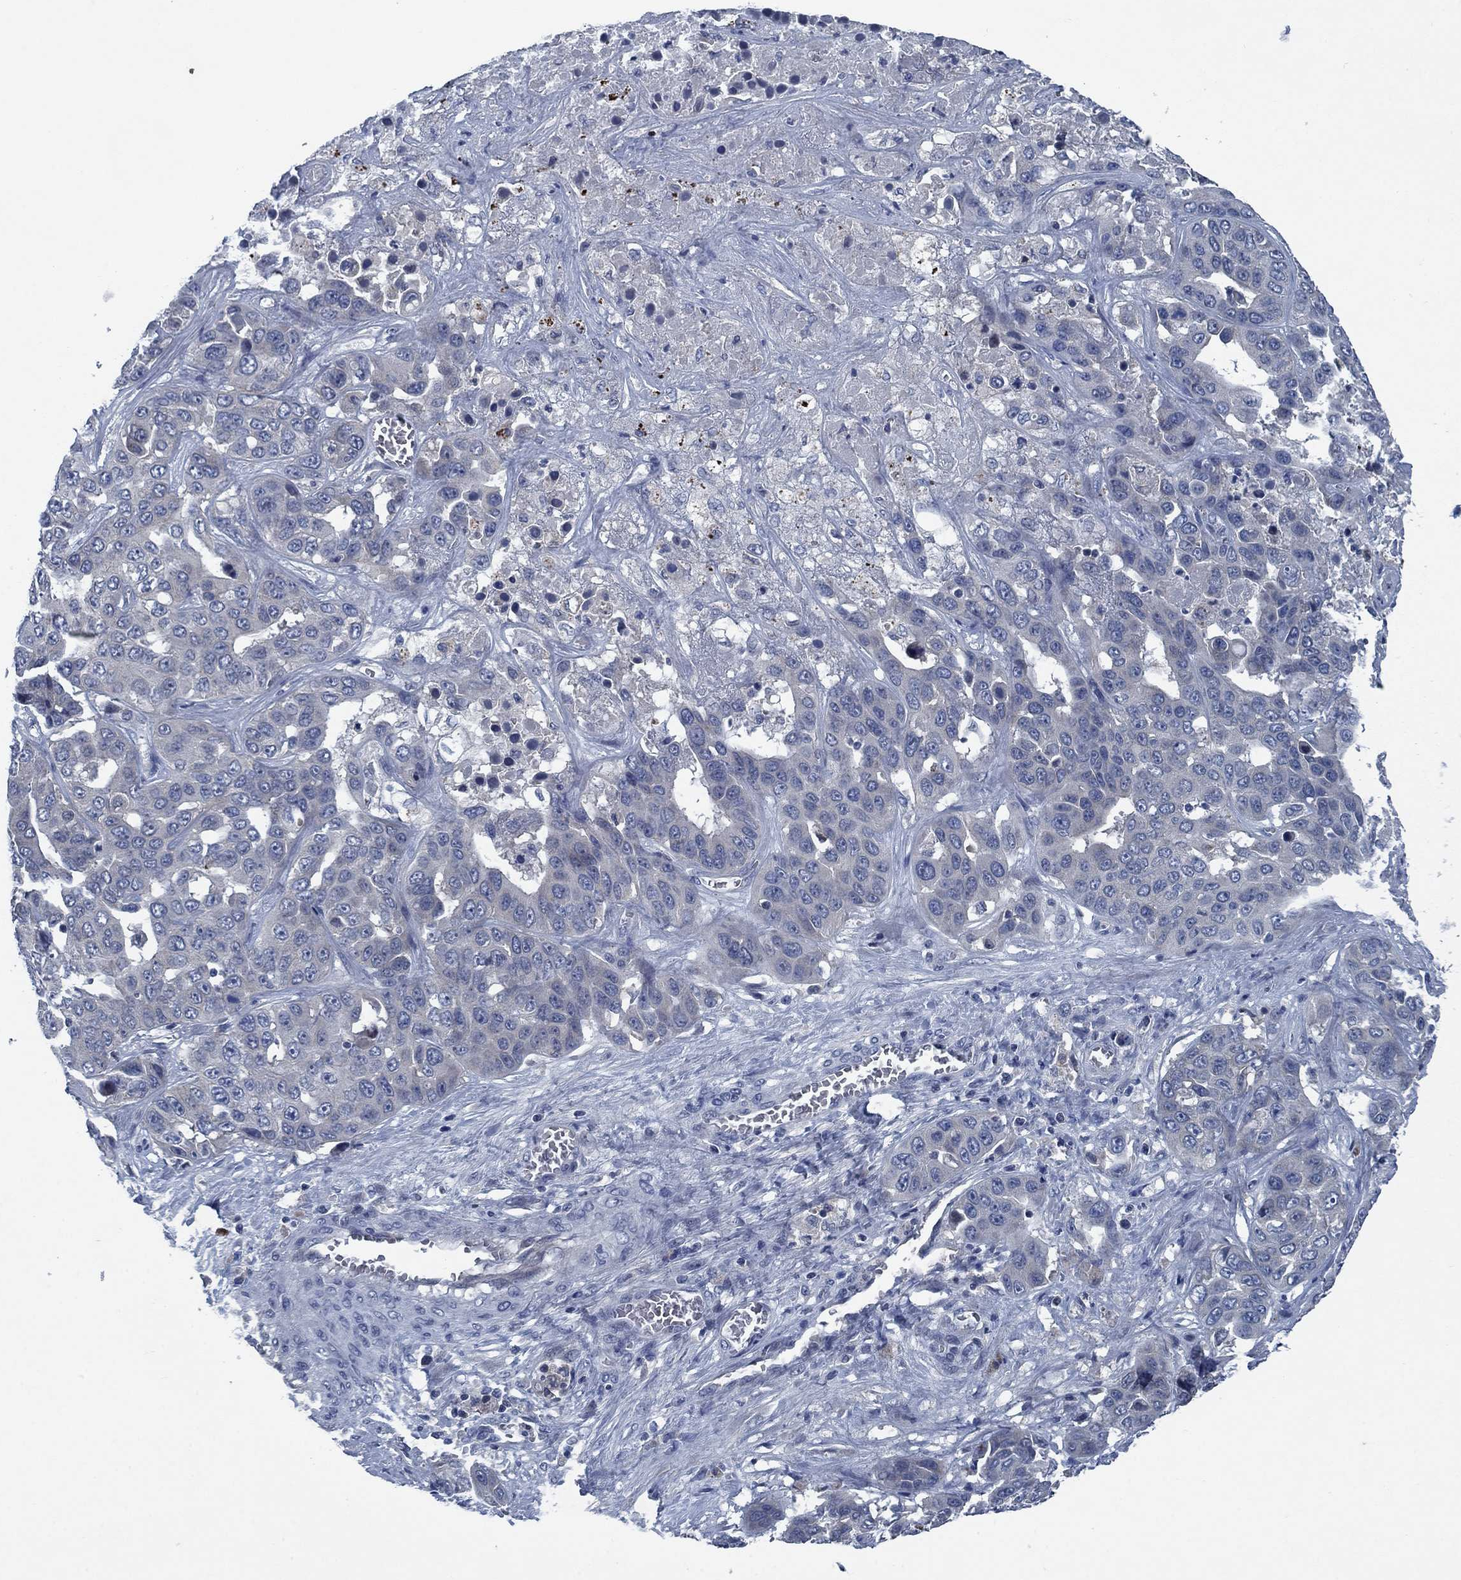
{"staining": {"intensity": "negative", "quantity": "none", "location": "none"}, "tissue": "liver cancer", "cell_type": "Tumor cells", "image_type": "cancer", "snomed": [{"axis": "morphology", "description": "Cholangiocarcinoma"}, {"axis": "topography", "description": "Liver"}], "caption": "The histopathology image demonstrates no significant staining in tumor cells of liver cholangiocarcinoma. The staining is performed using DAB brown chromogen with nuclei counter-stained in using hematoxylin.", "gene": "PNMA8A", "patient": {"sex": "female", "age": 52}}